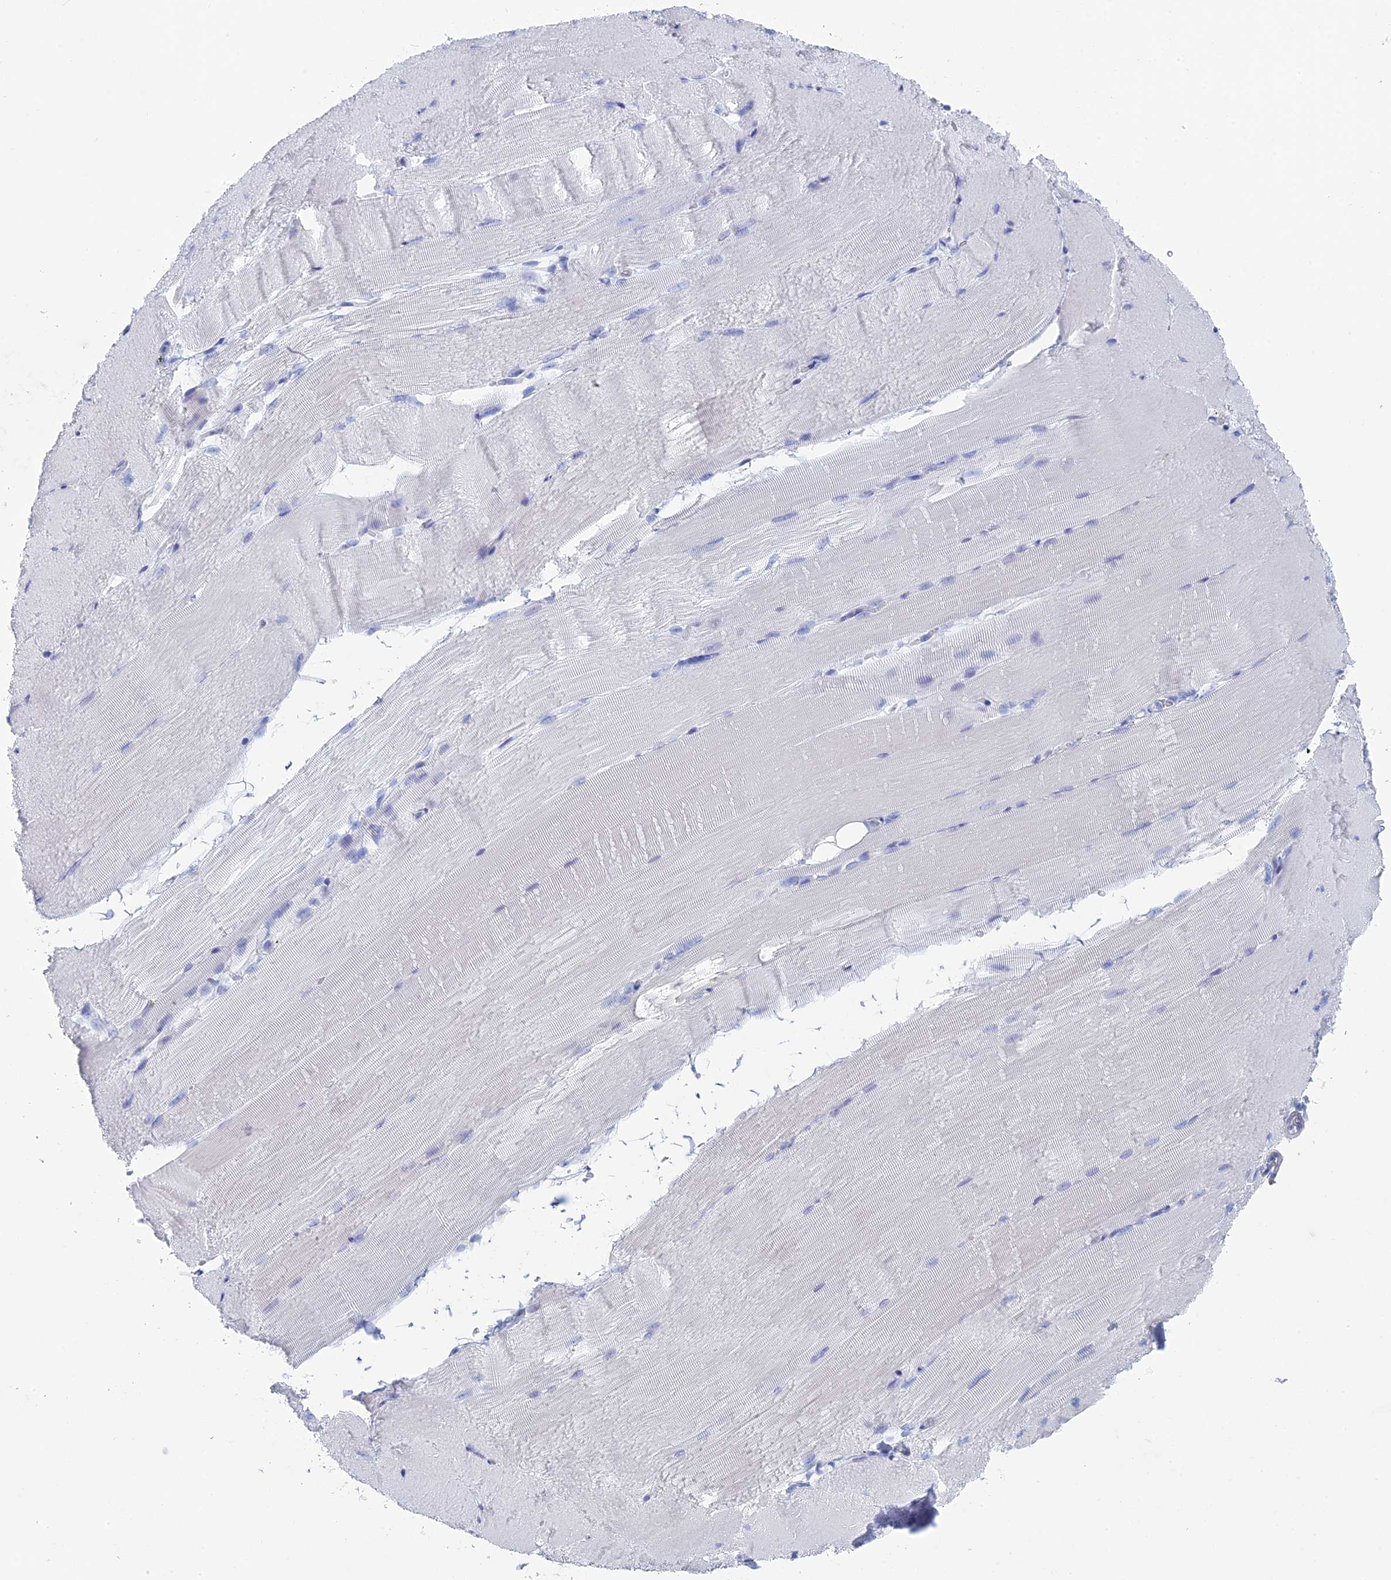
{"staining": {"intensity": "negative", "quantity": "none", "location": "none"}, "tissue": "skeletal muscle", "cell_type": "Myocytes", "image_type": "normal", "snomed": [{"axis": "morphology", "description": "Normal tissue, NOS"}, {"axis": "topography", "description": "Skeletal muscle"}, {"axis": "topography", "description": "Parathyroid gland"}], "caption": "The immunohistochemistry (IHC) photomicrograph has no significant staining in myocytes of skeletal muscle. (Stains: DAB immunohistochemistry with hematoxylin counter stain, Microscopy: brightfield microscopy at high magnification).", "gene": "ALMS1", "patient": {"sex": "female", "age": 37}}